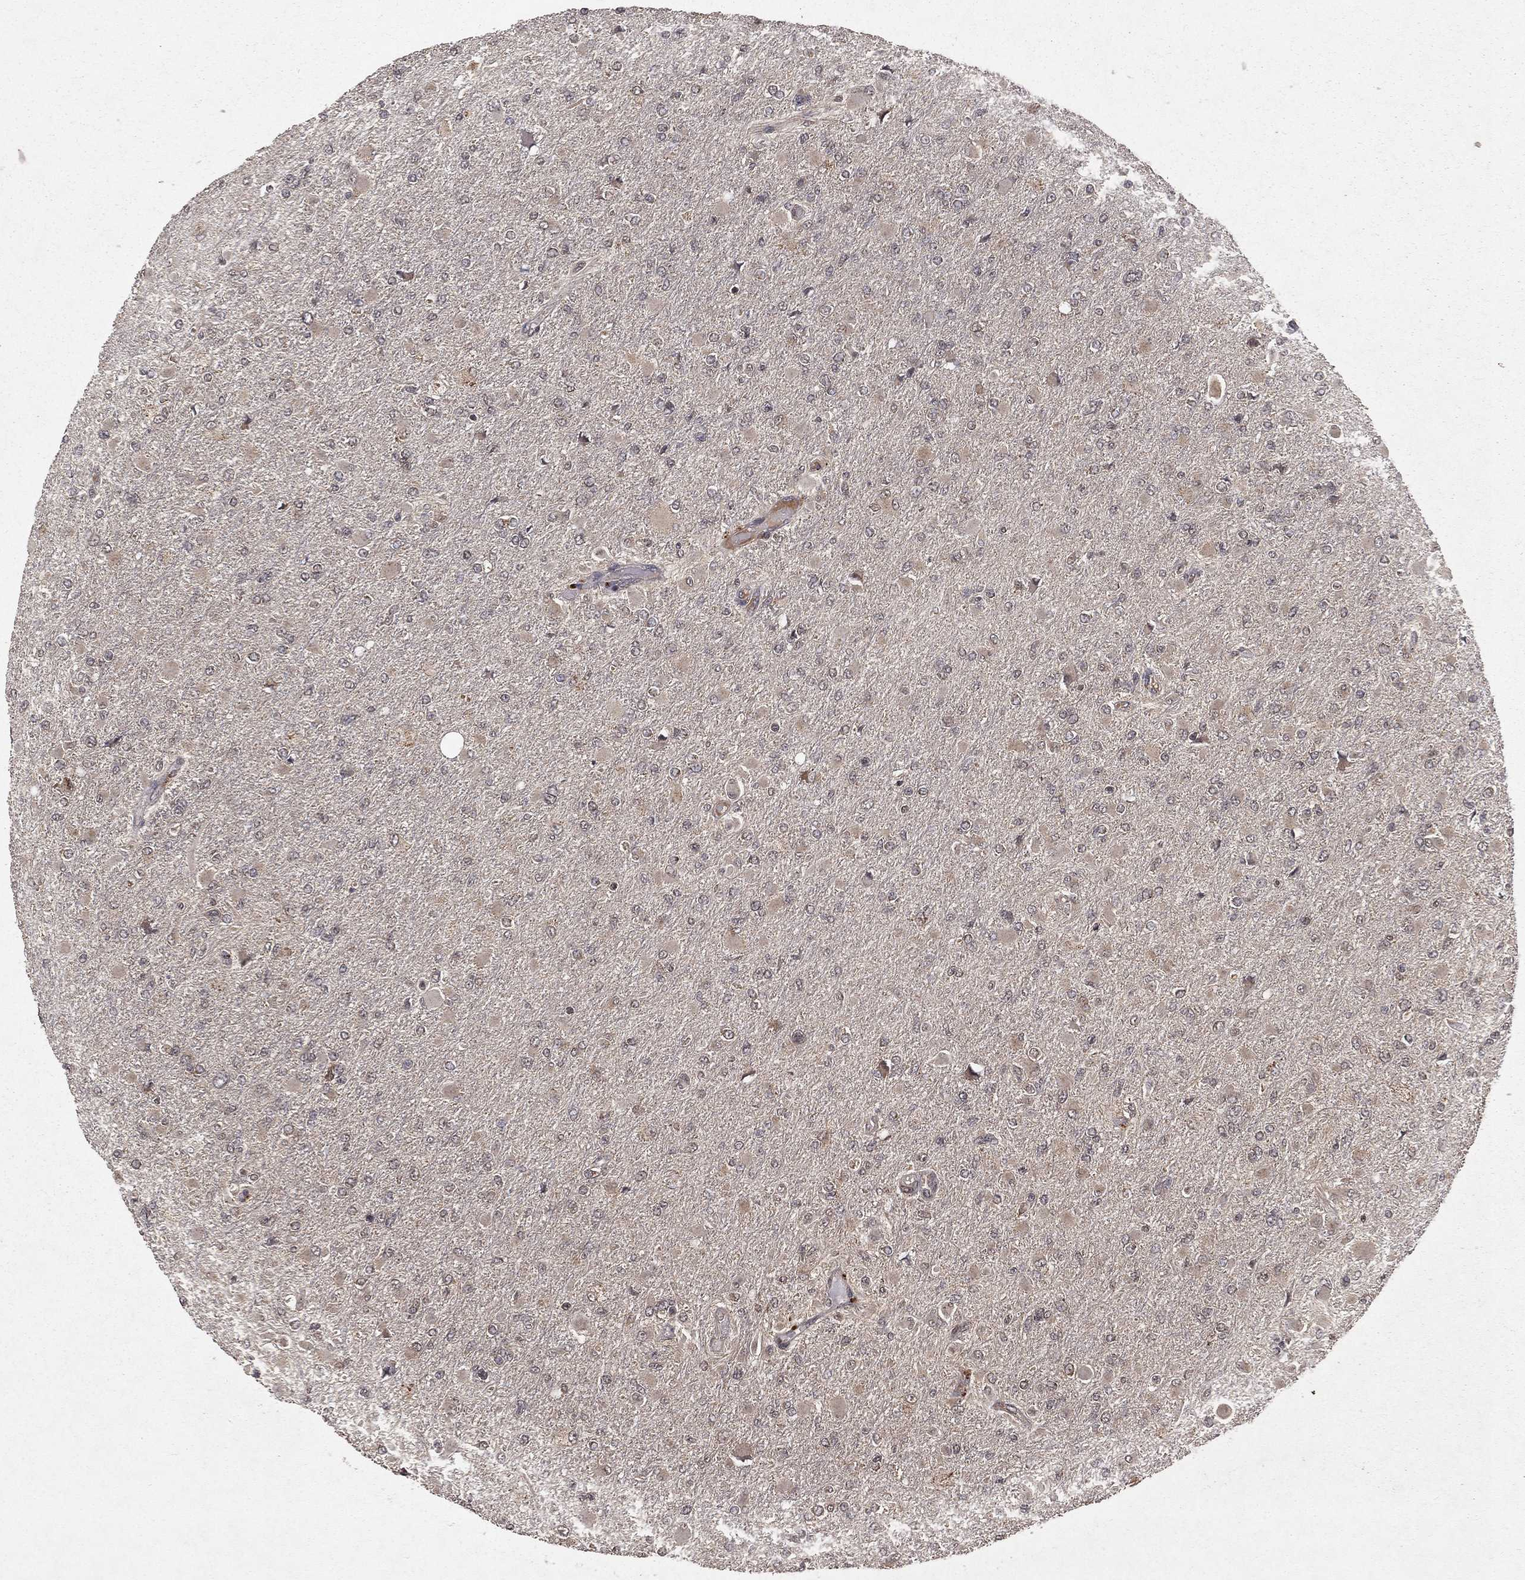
{"staining": {"intensity": "negative", "quantity": "none", "location": "none"}, "tissue": "glioma", "cell_type": "Tumor cells", "image_type": "cancer", "snomed": [{"axis": "morphology", "description": "Glioma, malignant, High grade"}, {"axis": "topography", "description": "Cerebral cortex"}], "caption": "Immunohistochemistry of malignant high-grade glioma shows no staining in tumor cells.", "gene": "ZDHHC15", "patient": {"sex": "female", "age": 36}}